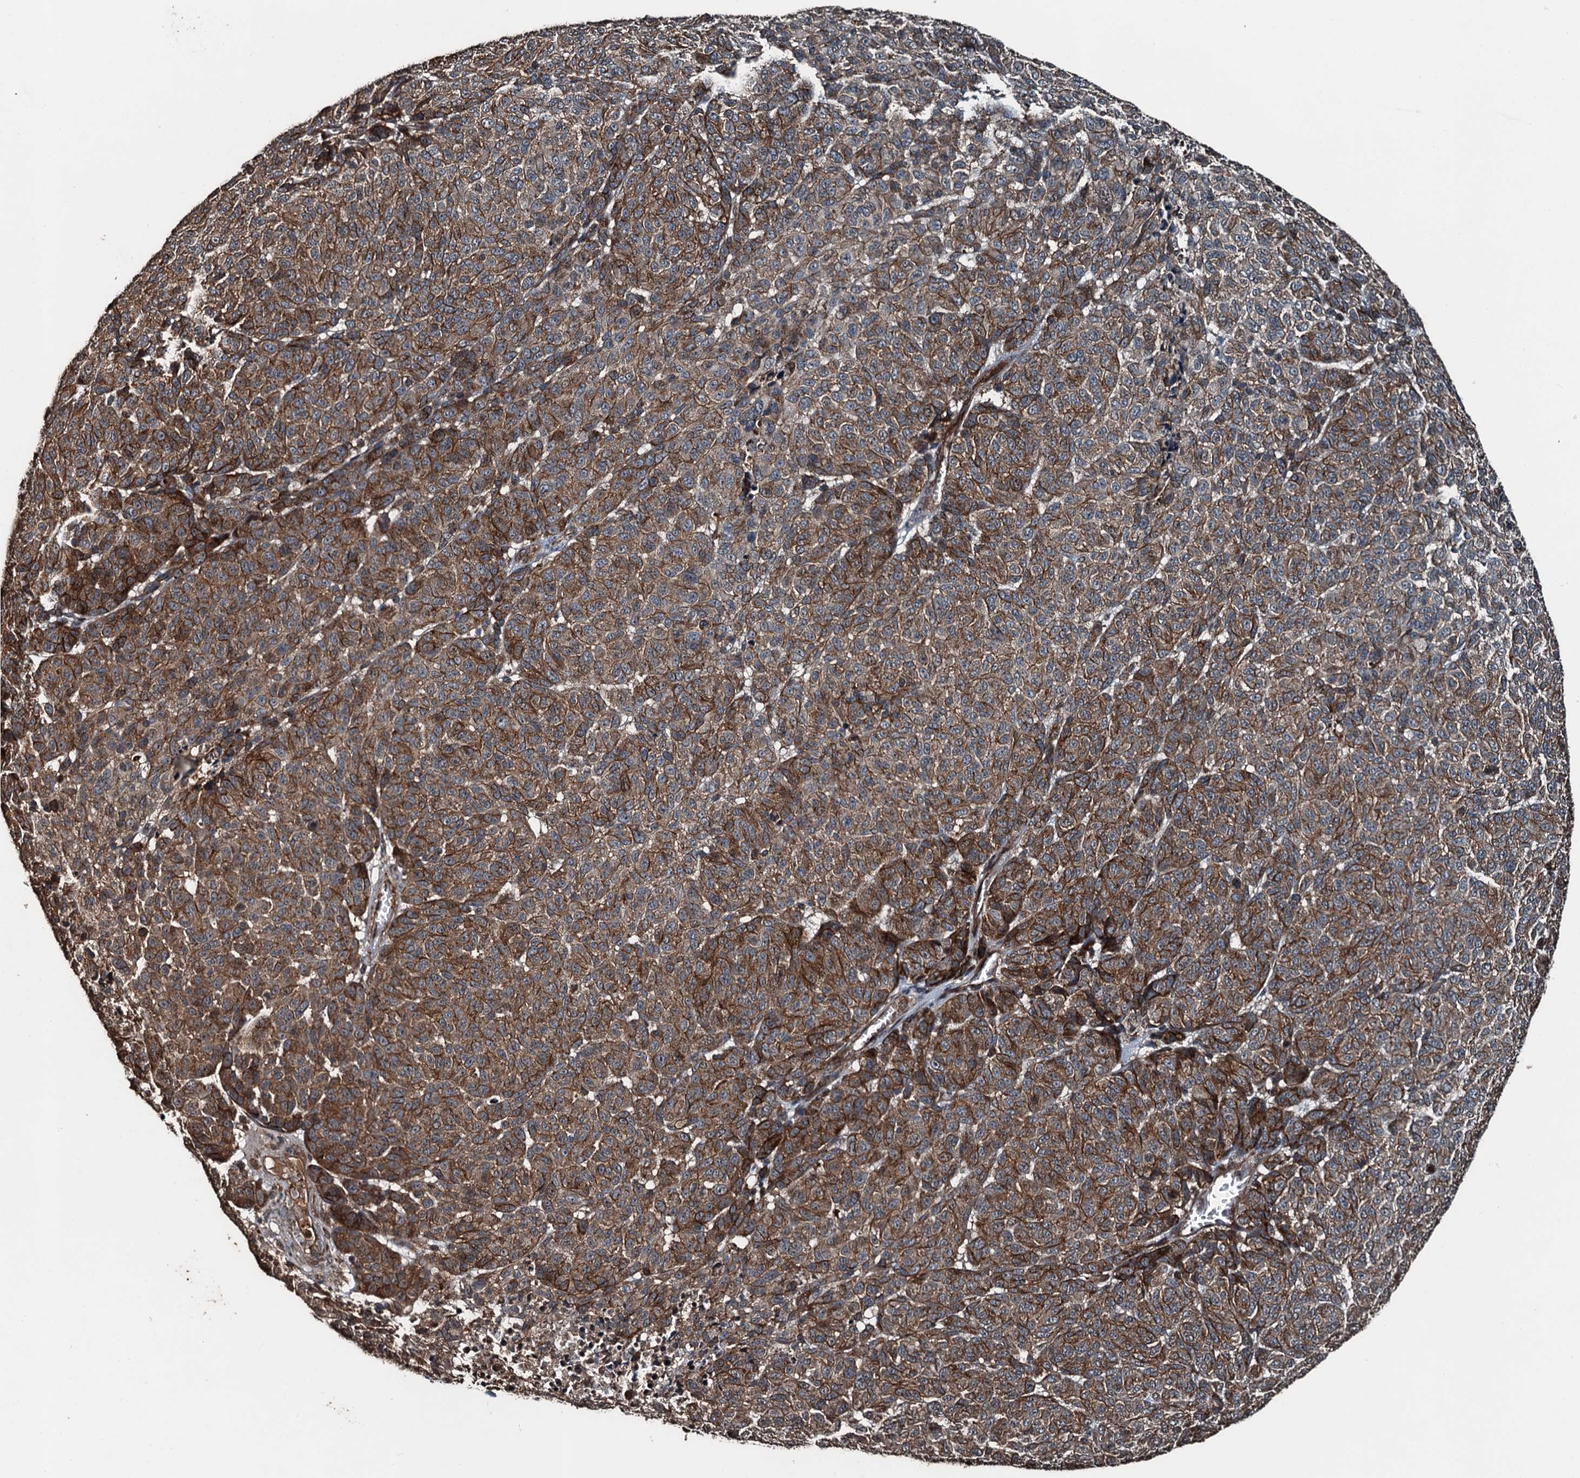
{"staining": {"intensity": "moderate", "quantity": "25%-75%", "location": "cytoplasmic/membranous"}, "tissue": "melanoma", "cell_type": "Tumor cells", "image_type": "cancer", "snomed": [{"axis": "morphology", "description": "Malignant melanoma, NOS"}, {"axis": "topography", "description": "Skin"}], "caption": "Protein expression analysis of human melanoma reveals moderate cytoplasmic/membranous expression in approximately 25%-75% of tumor cells.", "gene": "TCTN1", "patient": {"sex": "male", "age": 49}}